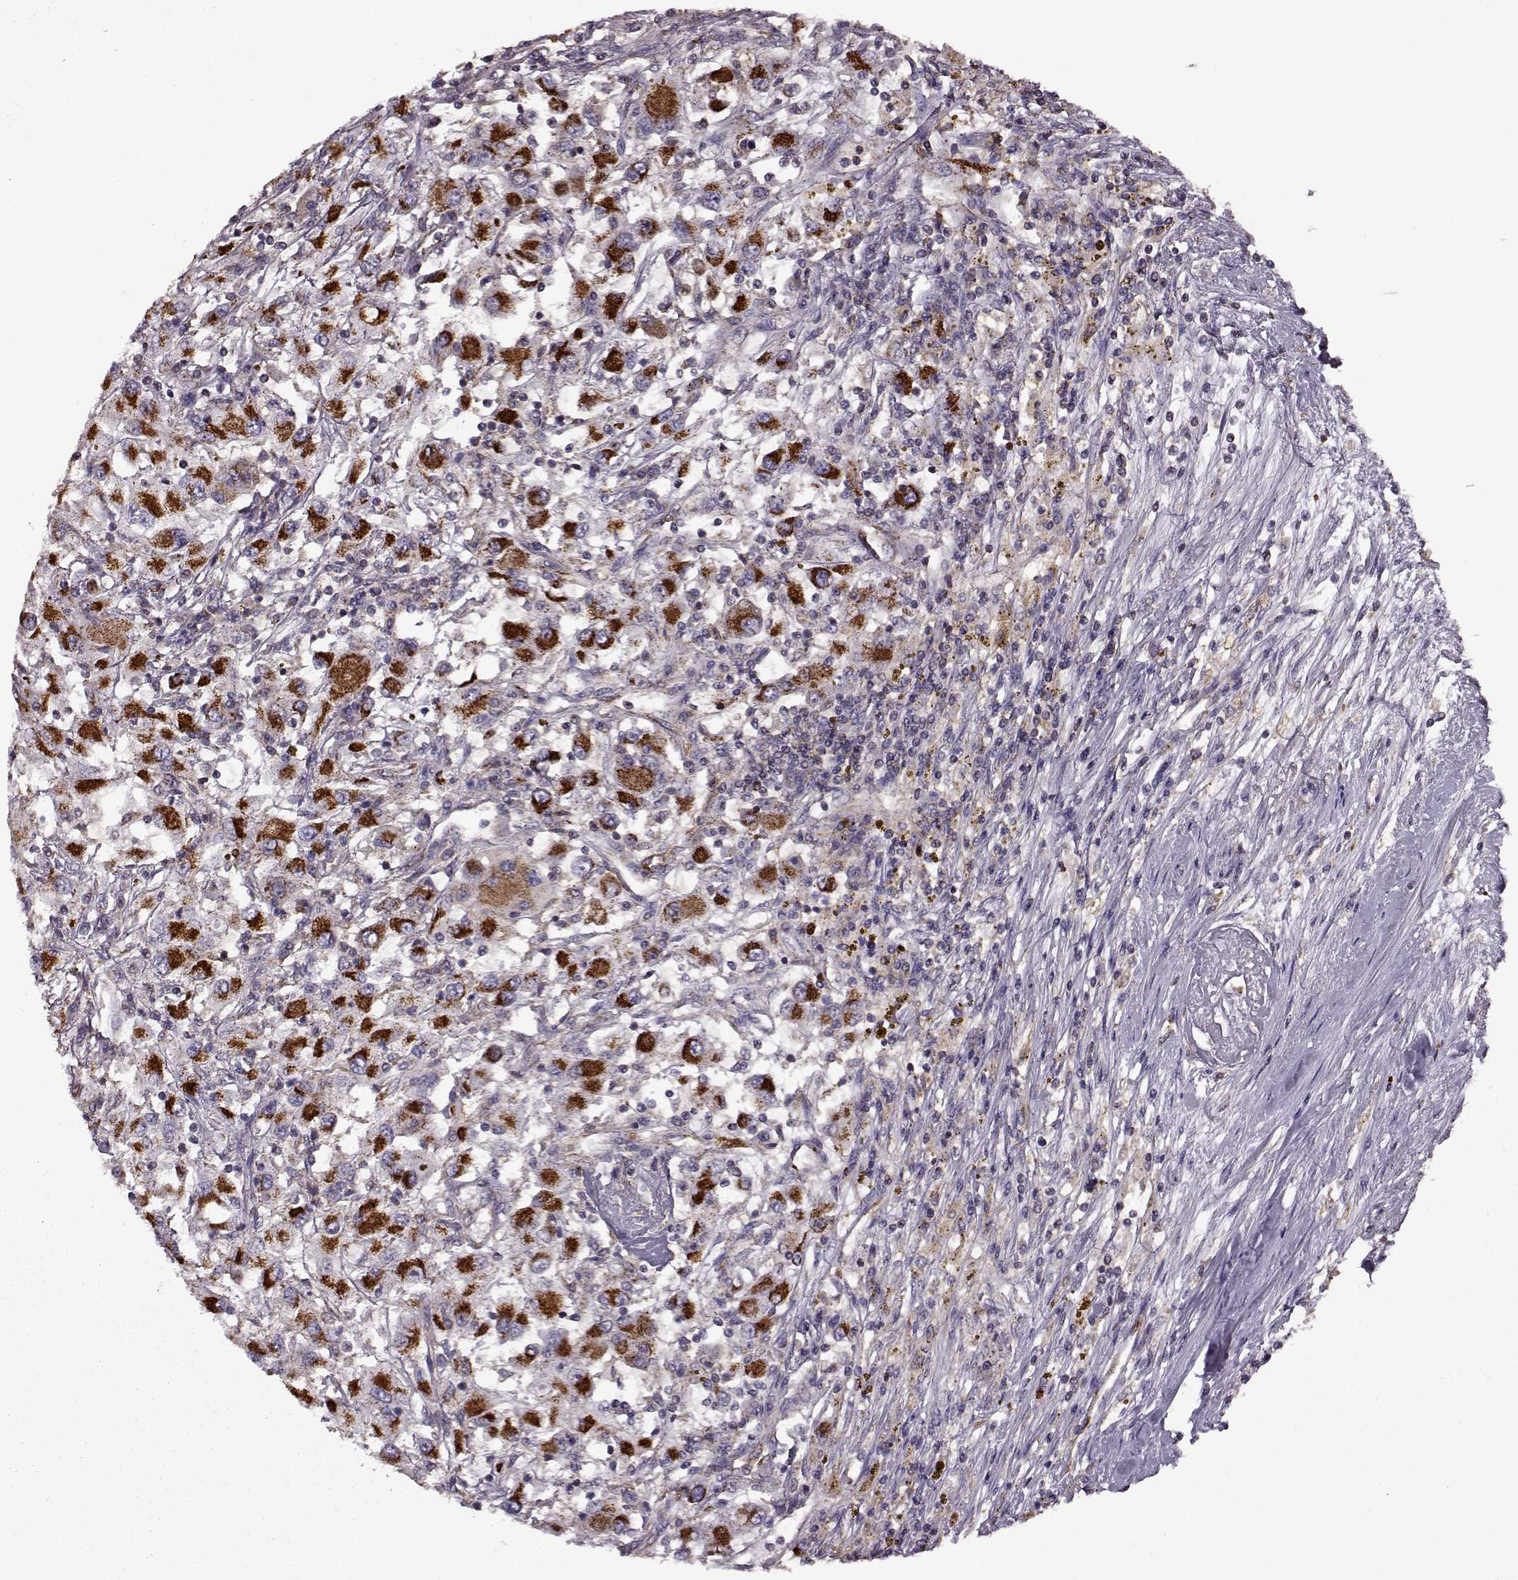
{"staining": {"intensity": "strong", "quantity": ">75%", "location": "cytoplasmic/membranous"}, "tissue": "renal cancer", "cell_type": "Tumor cells", "image_type": "cancer", "snomed": [{"axis": "morphology", "description": "Adenocarcinoma, NOS"}, {"axis": "topography", "description": "Kidney"}], "caption": "Immunohistochemical staining of human renal adenocarcinoma reveals high levels of strong cytoplasmic/membranous protein positivity in about >75% of tumor cells.", "gene": "MTSS1", "patient": {"sex": "female", "age": 67}}